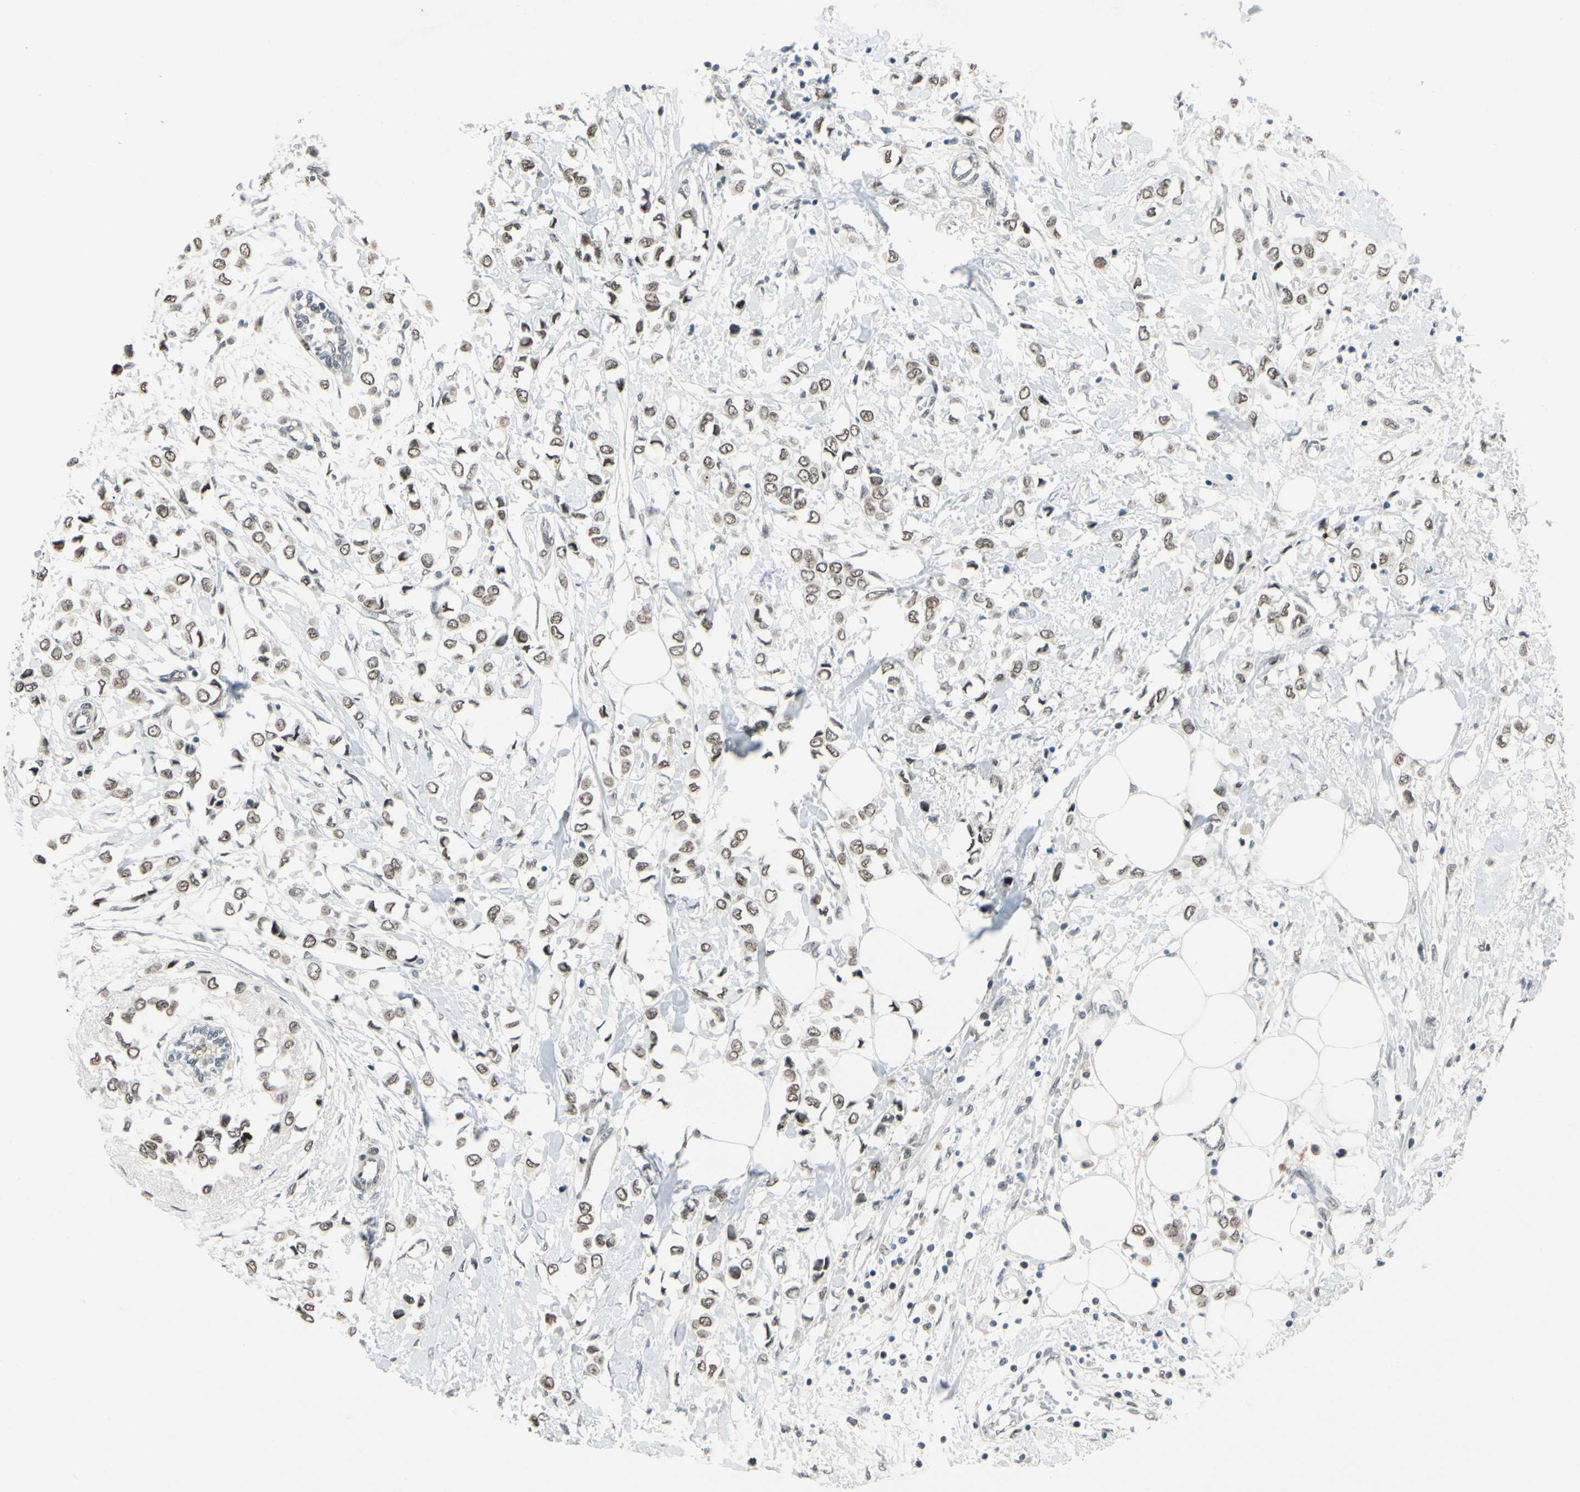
{"staining": {"intensity": "weak", "quantity": ">75%", "location": "cytoplasmic/membranous,nuclear"}, "tissue": "breast cancer", "cell_type": "Tumor cells", "image_type": "cancer", "snomed": [{"axis": "morphology", "description": "Lobular carcinoma"}, {"axis": "topography", "description": "Breast"}], "caption": "Protein staining by immunohistochemistry (IHC) reveals weak cytoplasmic/membranous and nuclear positivity in approximately >75% of tumor cells in breast cancer (lobular carcinoma).", "gene": "POGZ", "patient": {"sex": "female", "age": 51}}